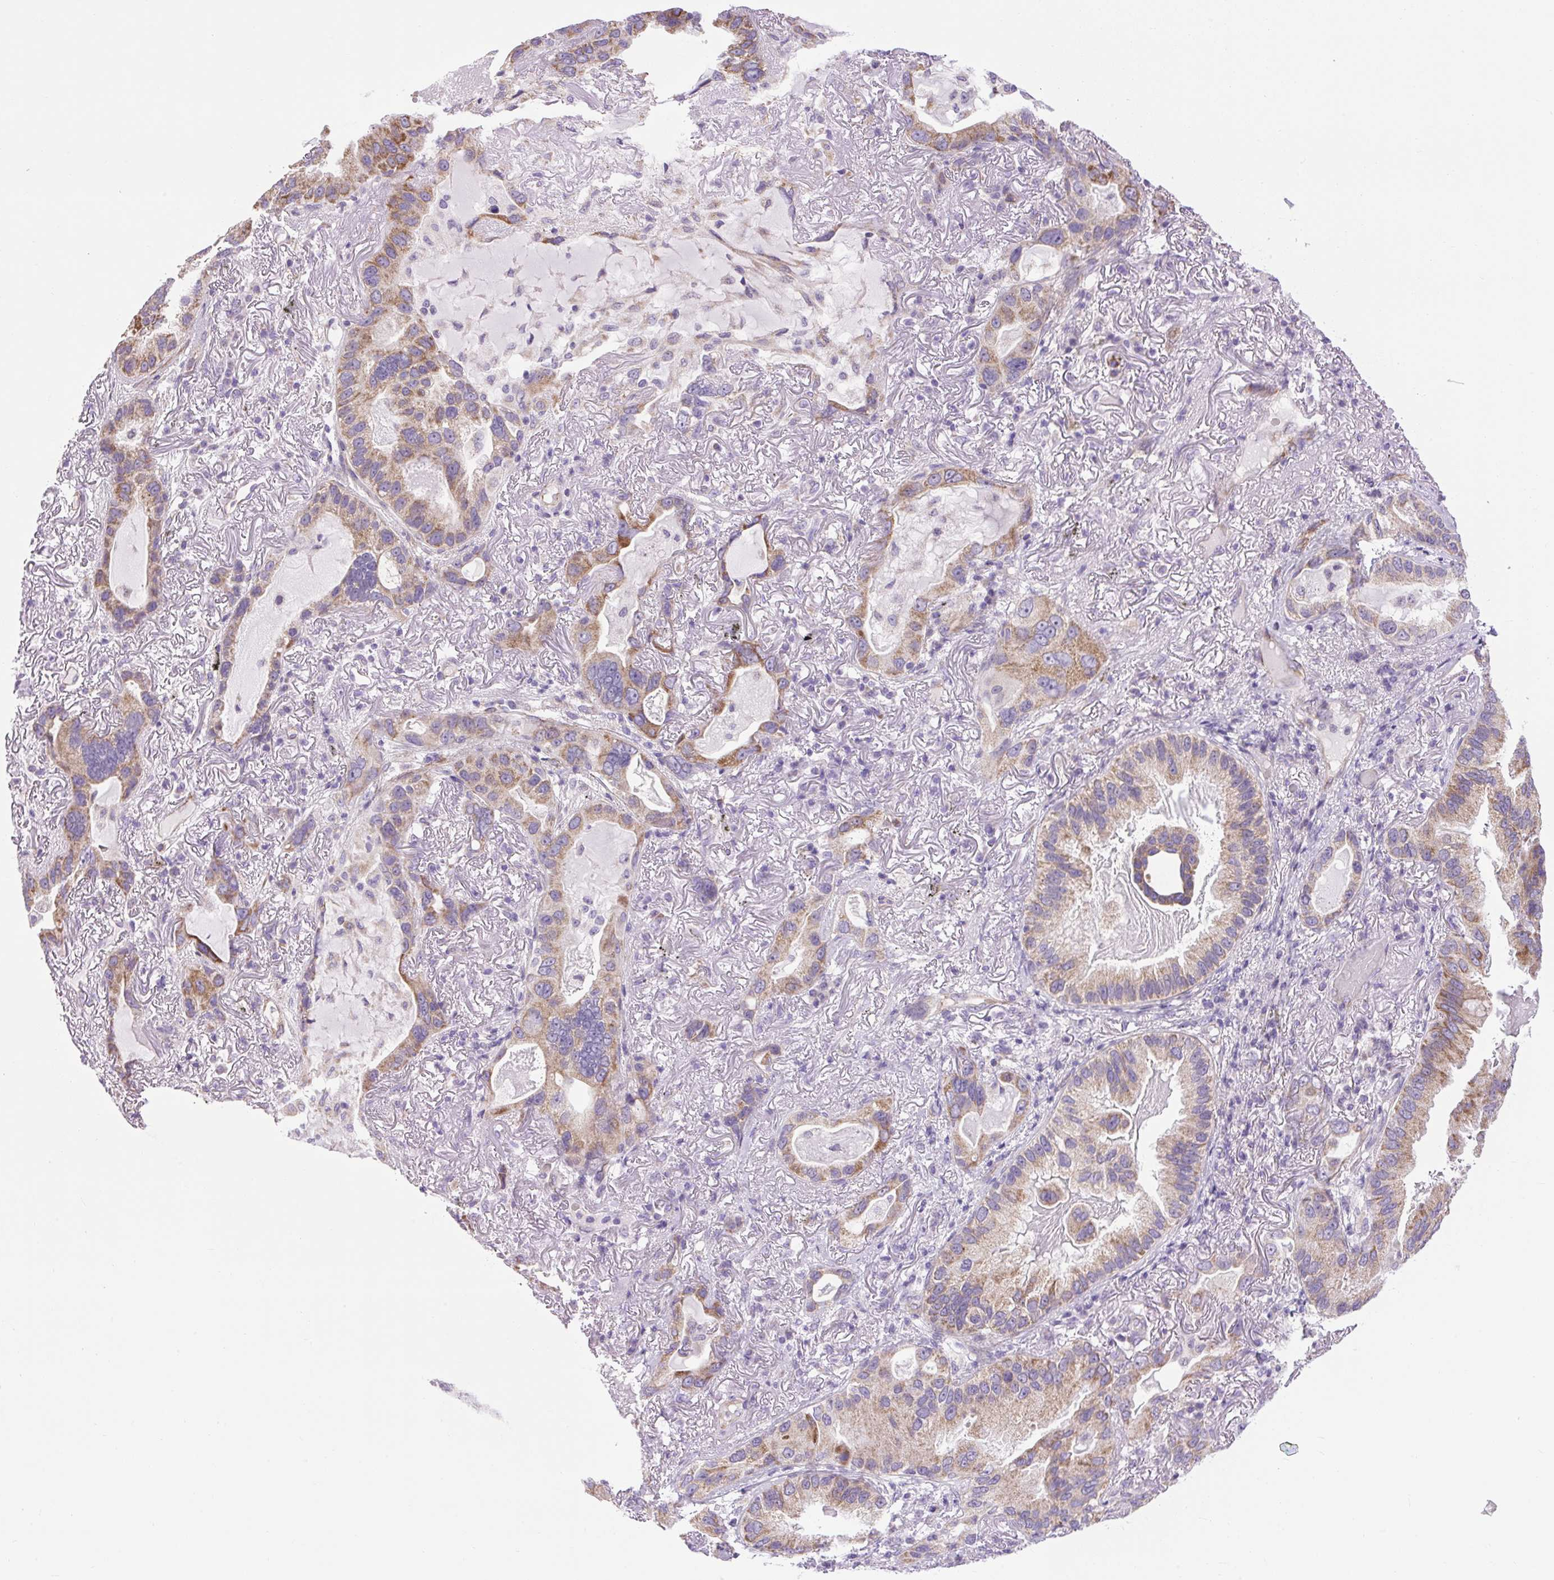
{"staining": {"intensity": "moderate", "quantity": "25%-75%", "location": "cytoplasmic/membranous"}, "tissue": "lung cancer", "cell_type": "Tumor cells", "image_type": "cancer", "snomed": [{"axis": "morphology", "description": "Adenocarcinoma, NOS"}, {"axis": "topography", "description": "Lung"}], "caption": "Moderate cytoplasmic/membranous staining for a protein is seen in about 25%-75% of tumor cells of adenocarcinoma (lung) using immunohistochemistry (IHC).", "gene": "RNASE10", "patient": {"sex": "female", "age": 69}}